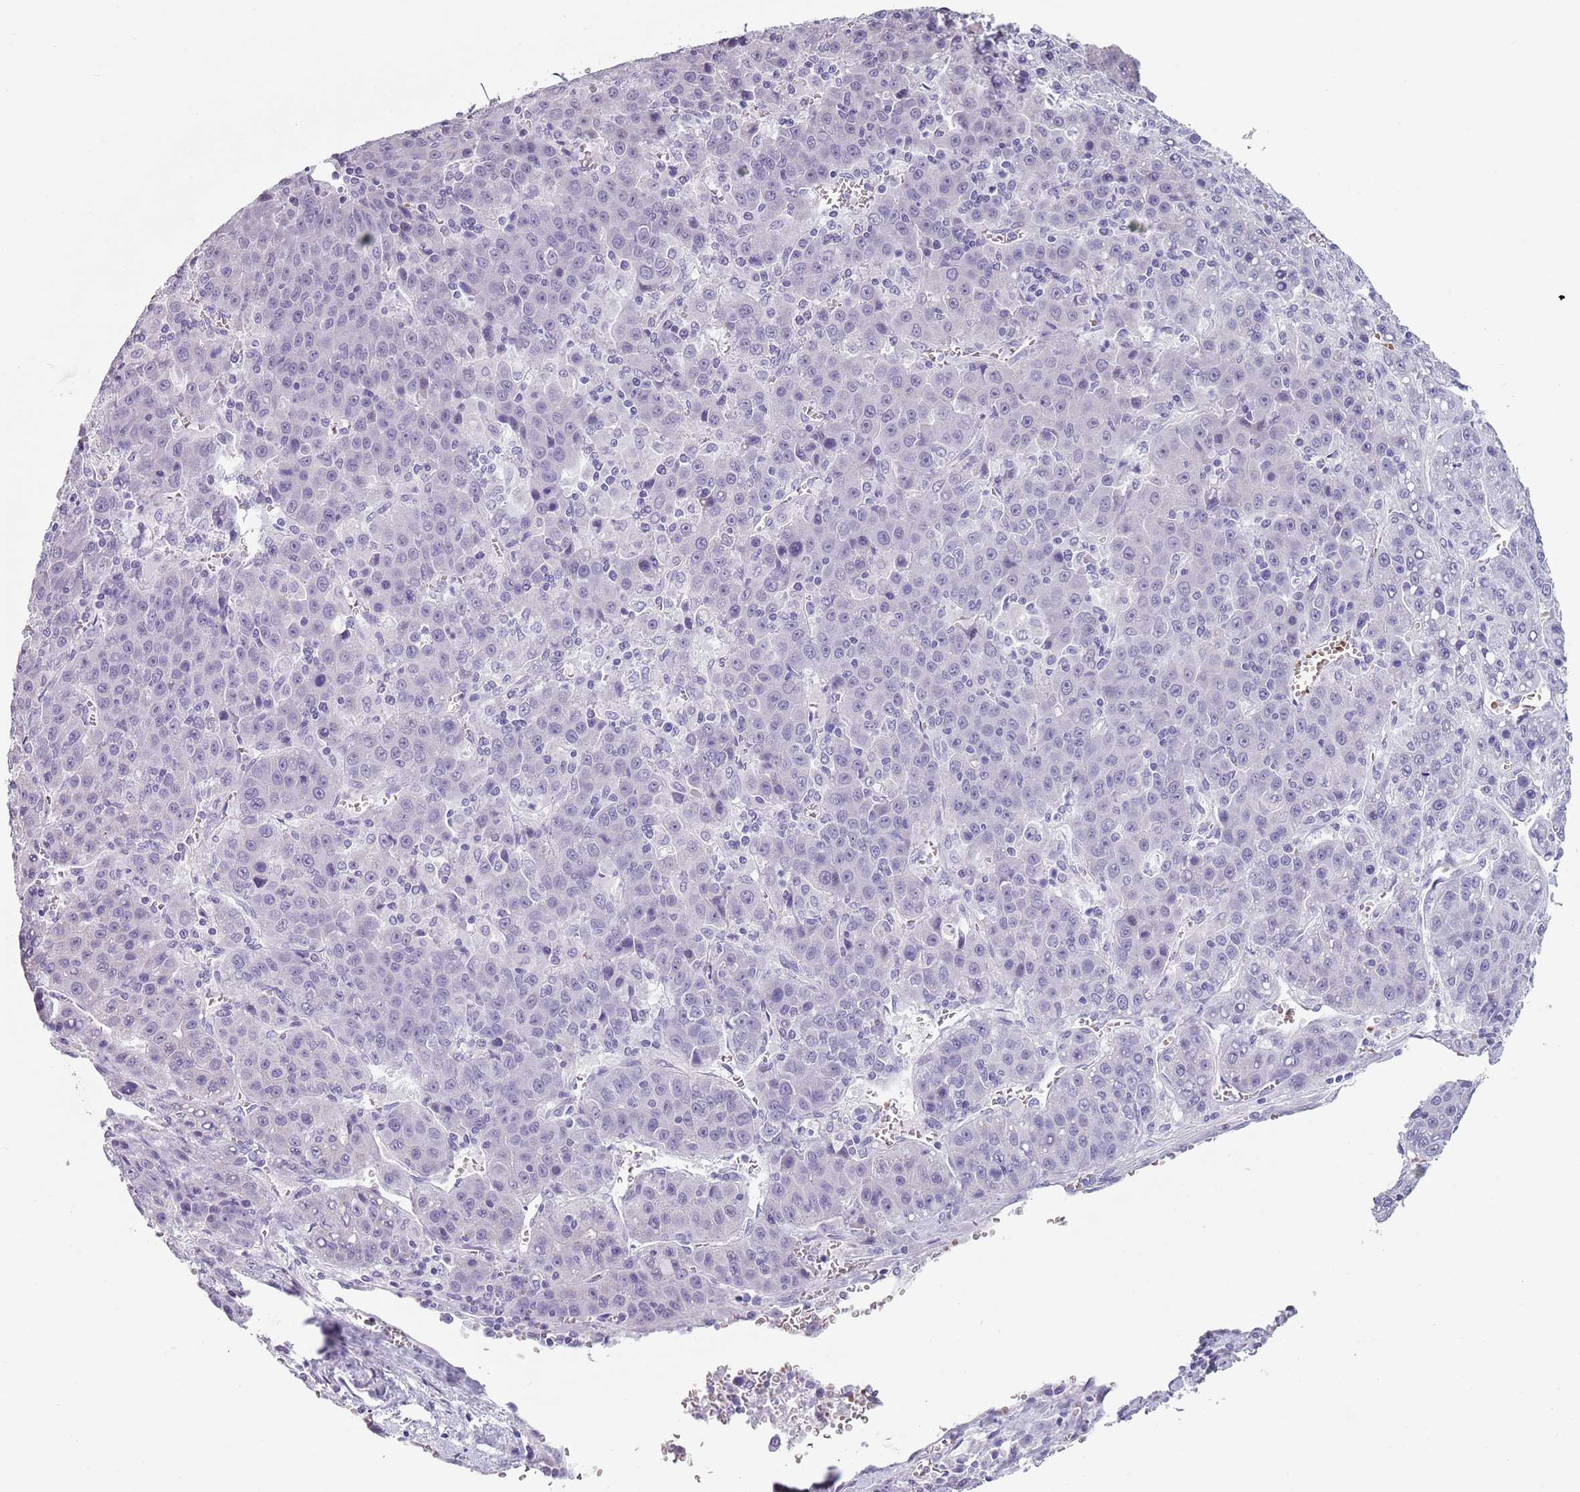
{"staining": {"intensity": "negative", "quantity": "none", "location": "none"}, "tissue": "liver cancer", "cell_type": "Tumor cells", "image_type": "cancer", "snomed": [{"axis": "morphology", "description": "Carcinoma, Hepatocellular, NOS"}, {"axis": "topography", "description": "Liver"}], "caption": "Micrograph shows no protein positivity in tumor cells of liver cancer (hepatocellular carcinoma) tissue.", "gene": "SPESP1", "patient": {"sex": "female", "age": 53}}